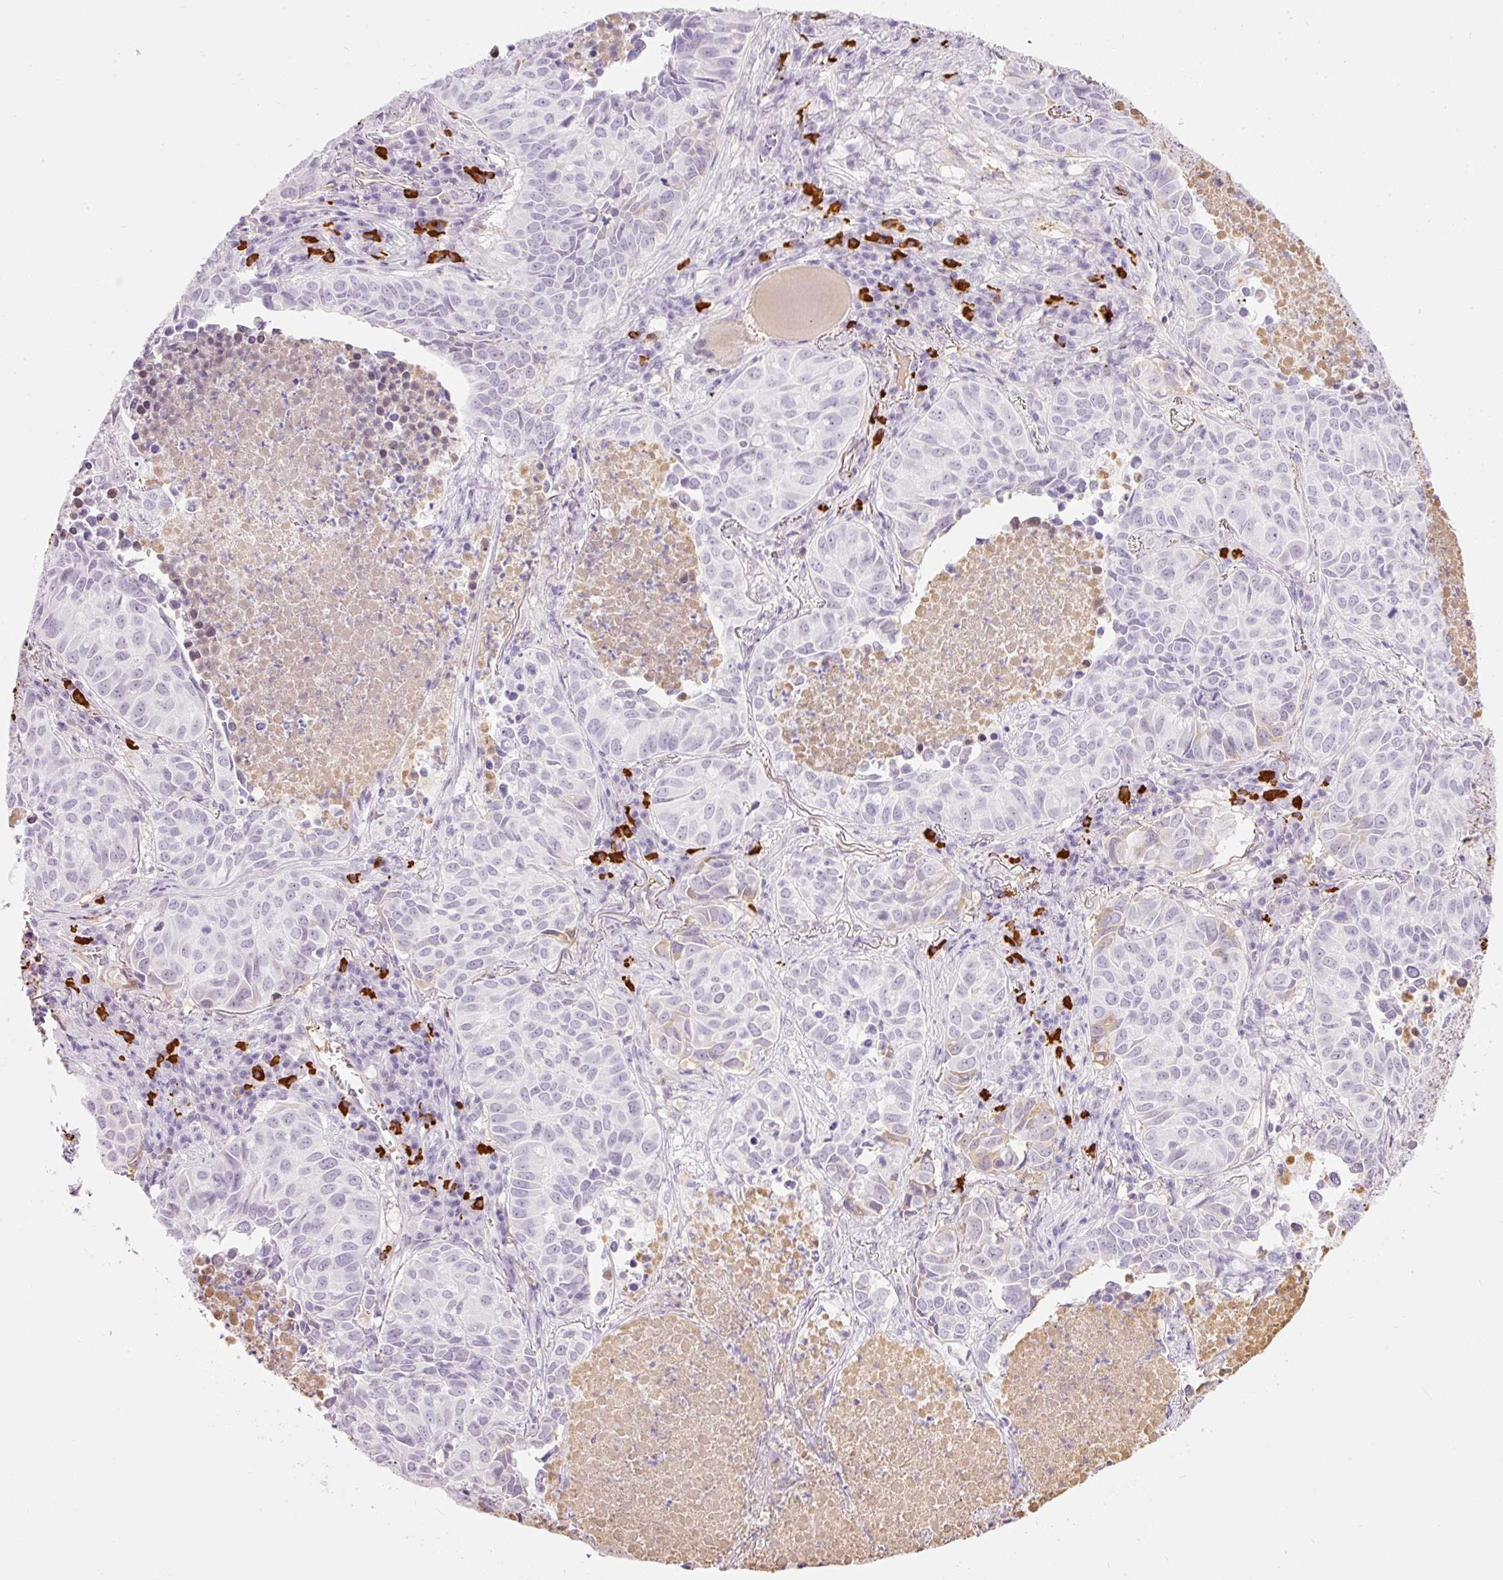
{"staining": {"intensity": "negative", "quantity": "none", "location": "none"}, "tissue": "lung cancer", "cell_type": "Tumor cells", "image_type": "cancer", "snomed": [{"axis": "morphology", "description": "Adenocarcinoma, NOS"}, {"axis": "topography", "description": "Lung"}], "caption": "This photomicrograph is of lung adenocarcinoma stained with IHC to label a protein in brown with the nuclei are counter-stained blue. There is no positivity in tumor cells.", "gene": "PRPF38B", "patient": {"sex": "female", "age": 50}}